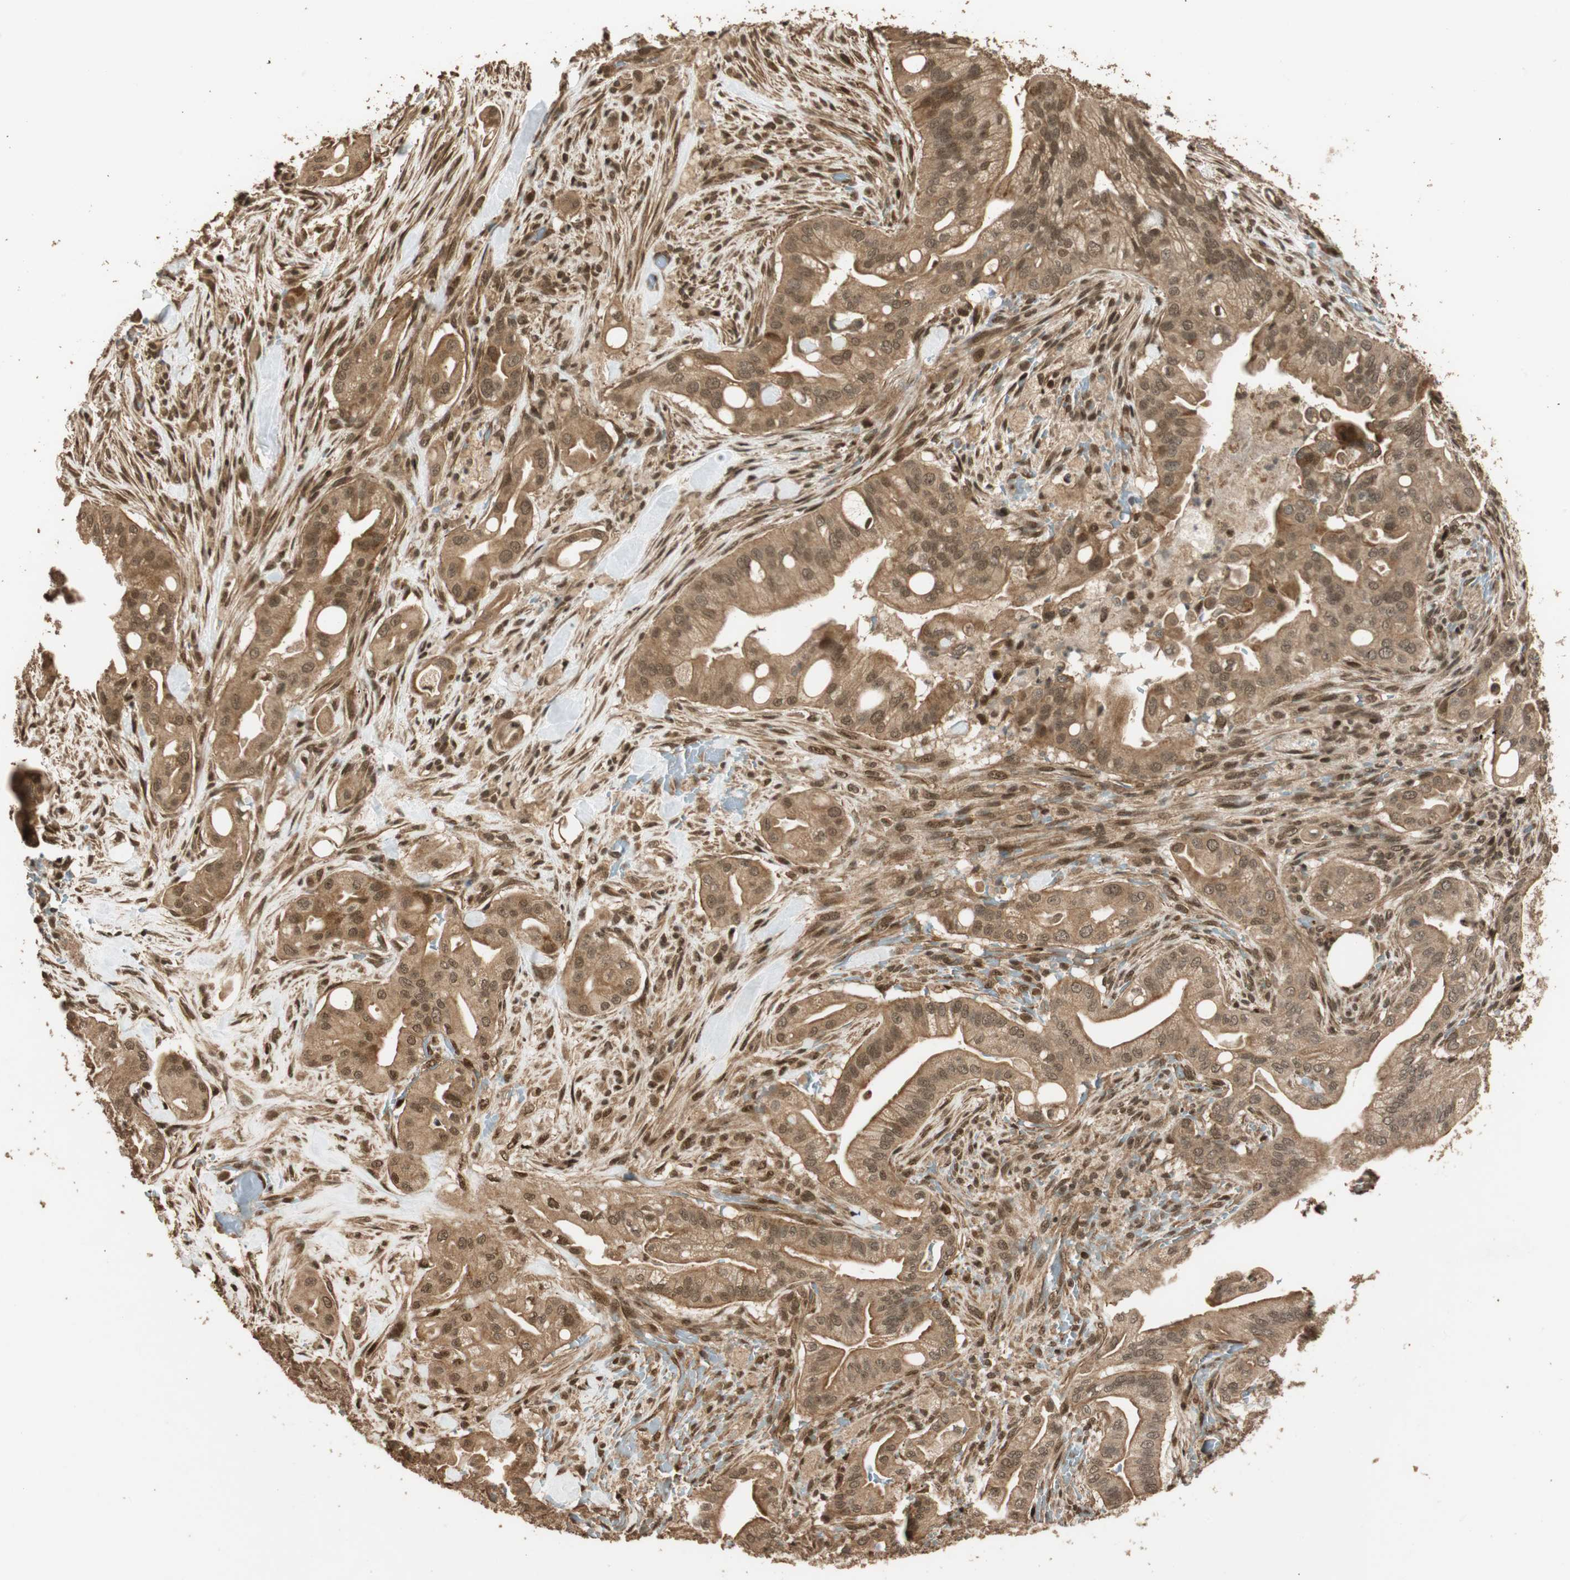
{"staining": {"intensity": "moderate", "quantity": ">75%", "location": "cytoplasmic/membranous"}, "tissue": "liver cancer", "cell_type": "Tumor cells", "image_type": "cancer", "snomed": [{"axis": "morphology", "description": "Cholangiocarcinoma"}, {"axis": "topography", "description": "Liver"}], "caption": "Immunohistochemistry of cholangiocarcinoma (liver) demonstrates medium levels of moderate cytoplasmic/membranous staining in approximately >75% of tumor cells.", "gene": "ALKBH5", "patient": {"sex": "female", "age": 68}}